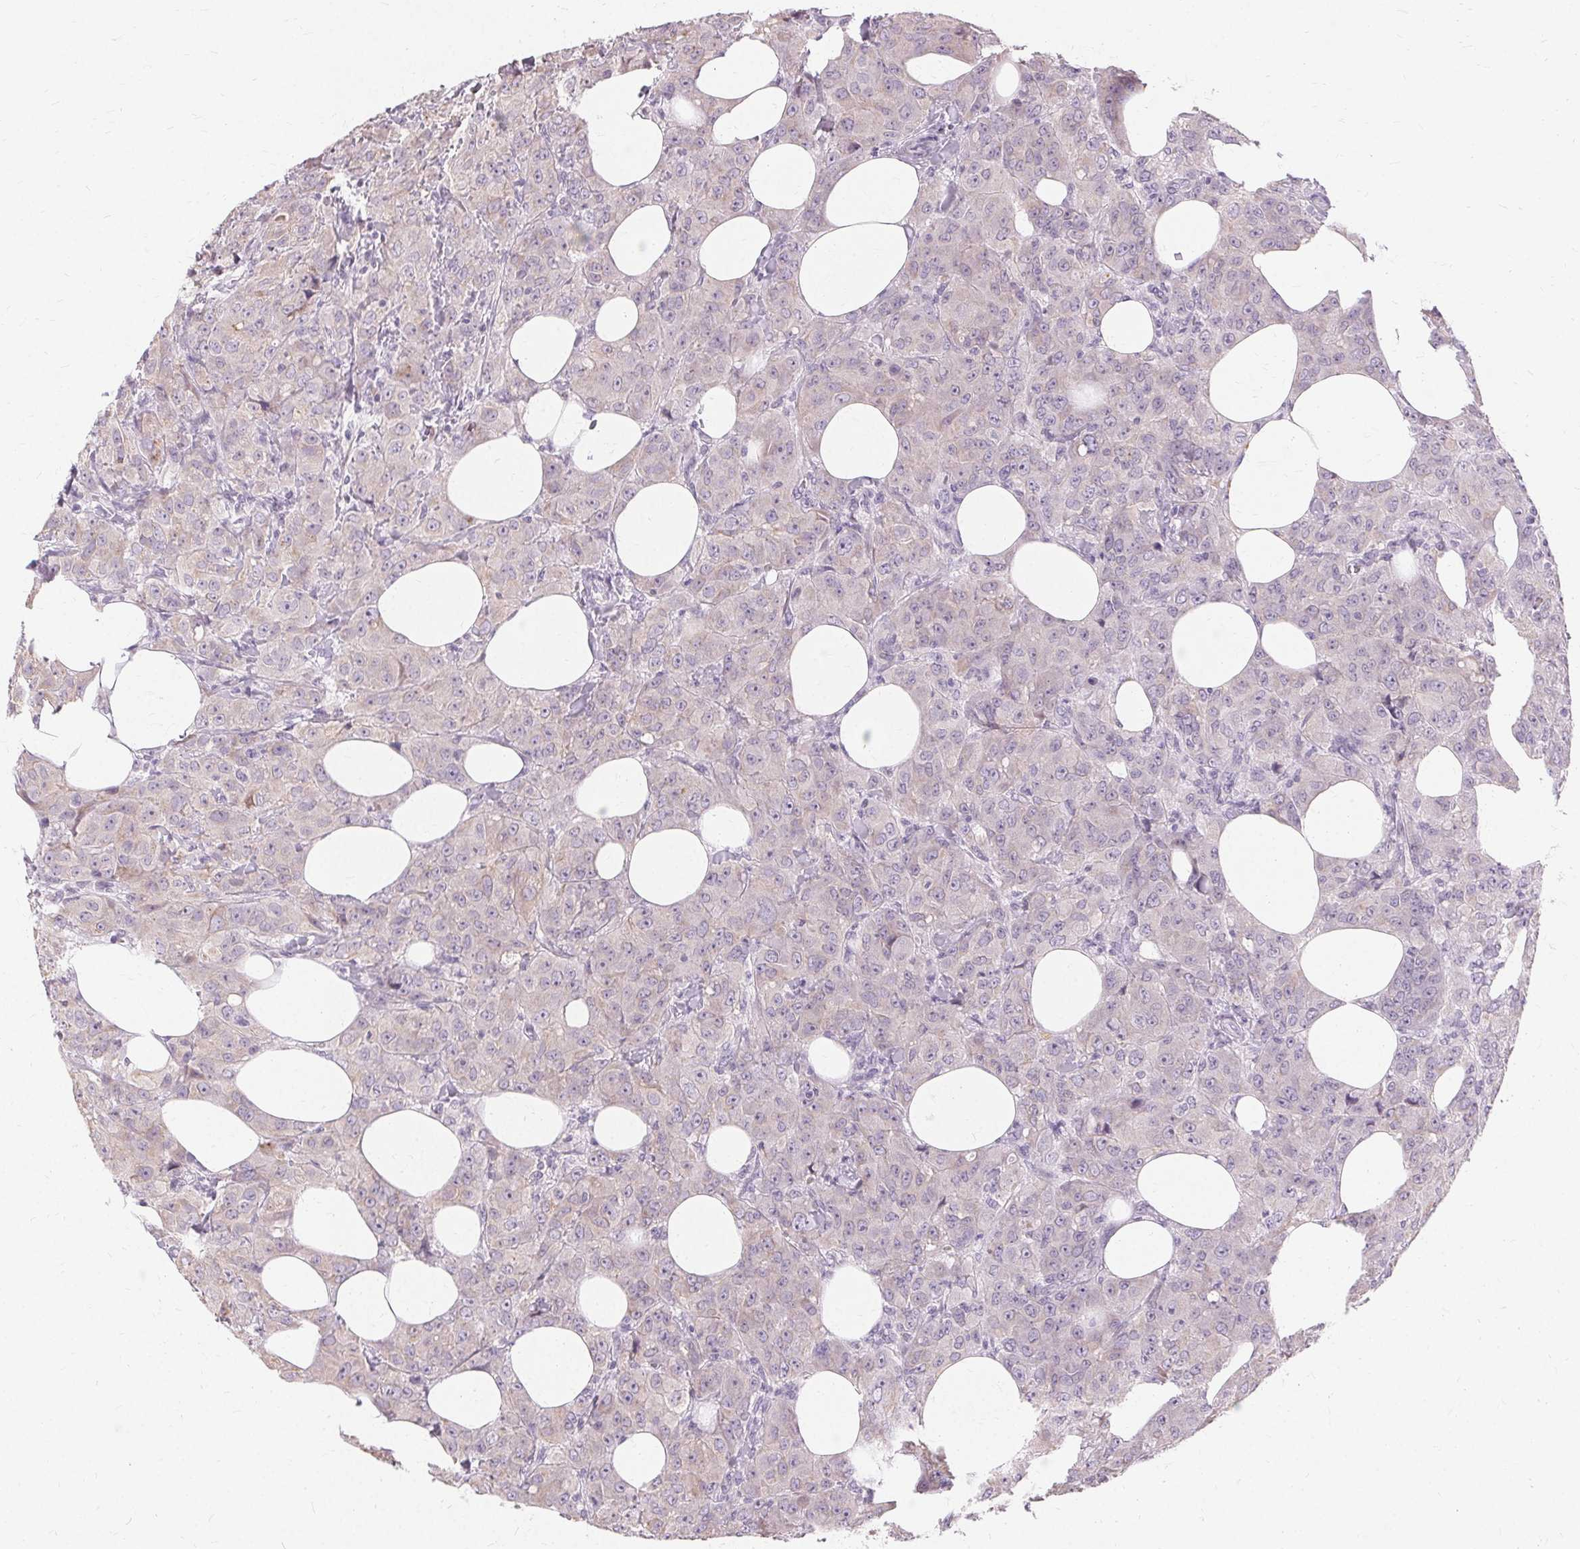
{"staining": {"intensity": "negative", "quantity": "none", "location": "none"}, "tissue": "breast cancer", "cell_type": "Tumor cells", "image_type": "cancer", "snomed": [{"axis": "morphology", "description": "Normal tissue, NOS"}, {"axis": "morphology", "description": "Duct carcinoma"}, {"axis": "topography", "description": "Breast"}], "caption": "Intraductal carcinoma (breast) was stained to show a protein in brown. There is no significant positivity in tumor cells.", "gene": "FCRL3", "patient": {"sex": "female", "age": 43}}